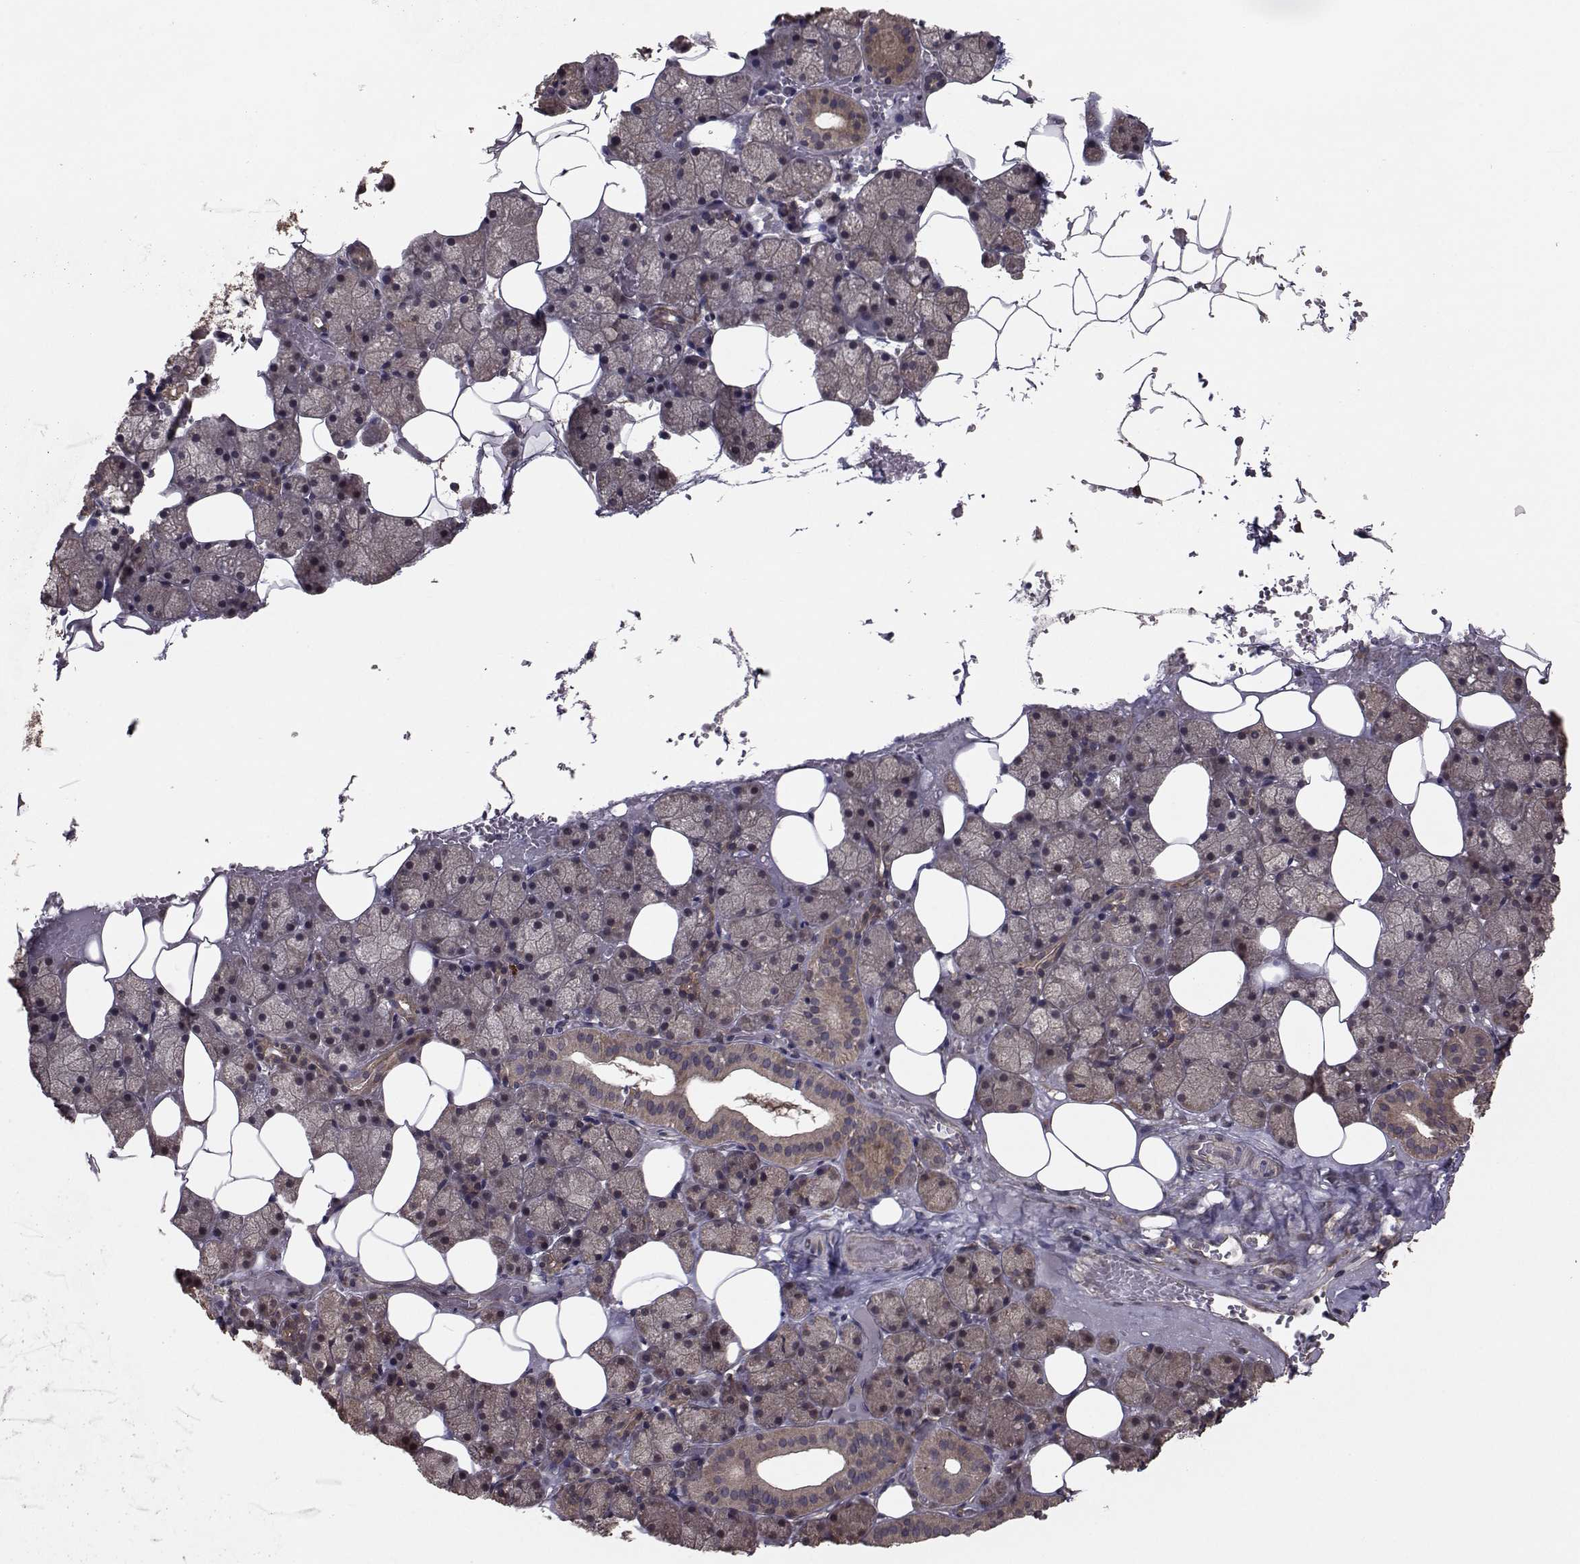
{"staining": {"intensity": "weak", "quantity": ">75%", "location": "cytoplasmic/membranous"}, "tissue": "salivary gland", "cell_type": "Glandular cells", "image_type": "normal", "snomed": [{"axis": "morphology", "description": "Normal tissue, NOS"}, {"axis": "topography", "description": "Salivary gland"}], "caption": "Salivary gland stained with immunohistochemistry (IHC) displays weak cytoplasmic/membranous staining in about >75% of glandular cells.", "gene": "TRIP10", "patient": {"sex": "male", "age": 38}}